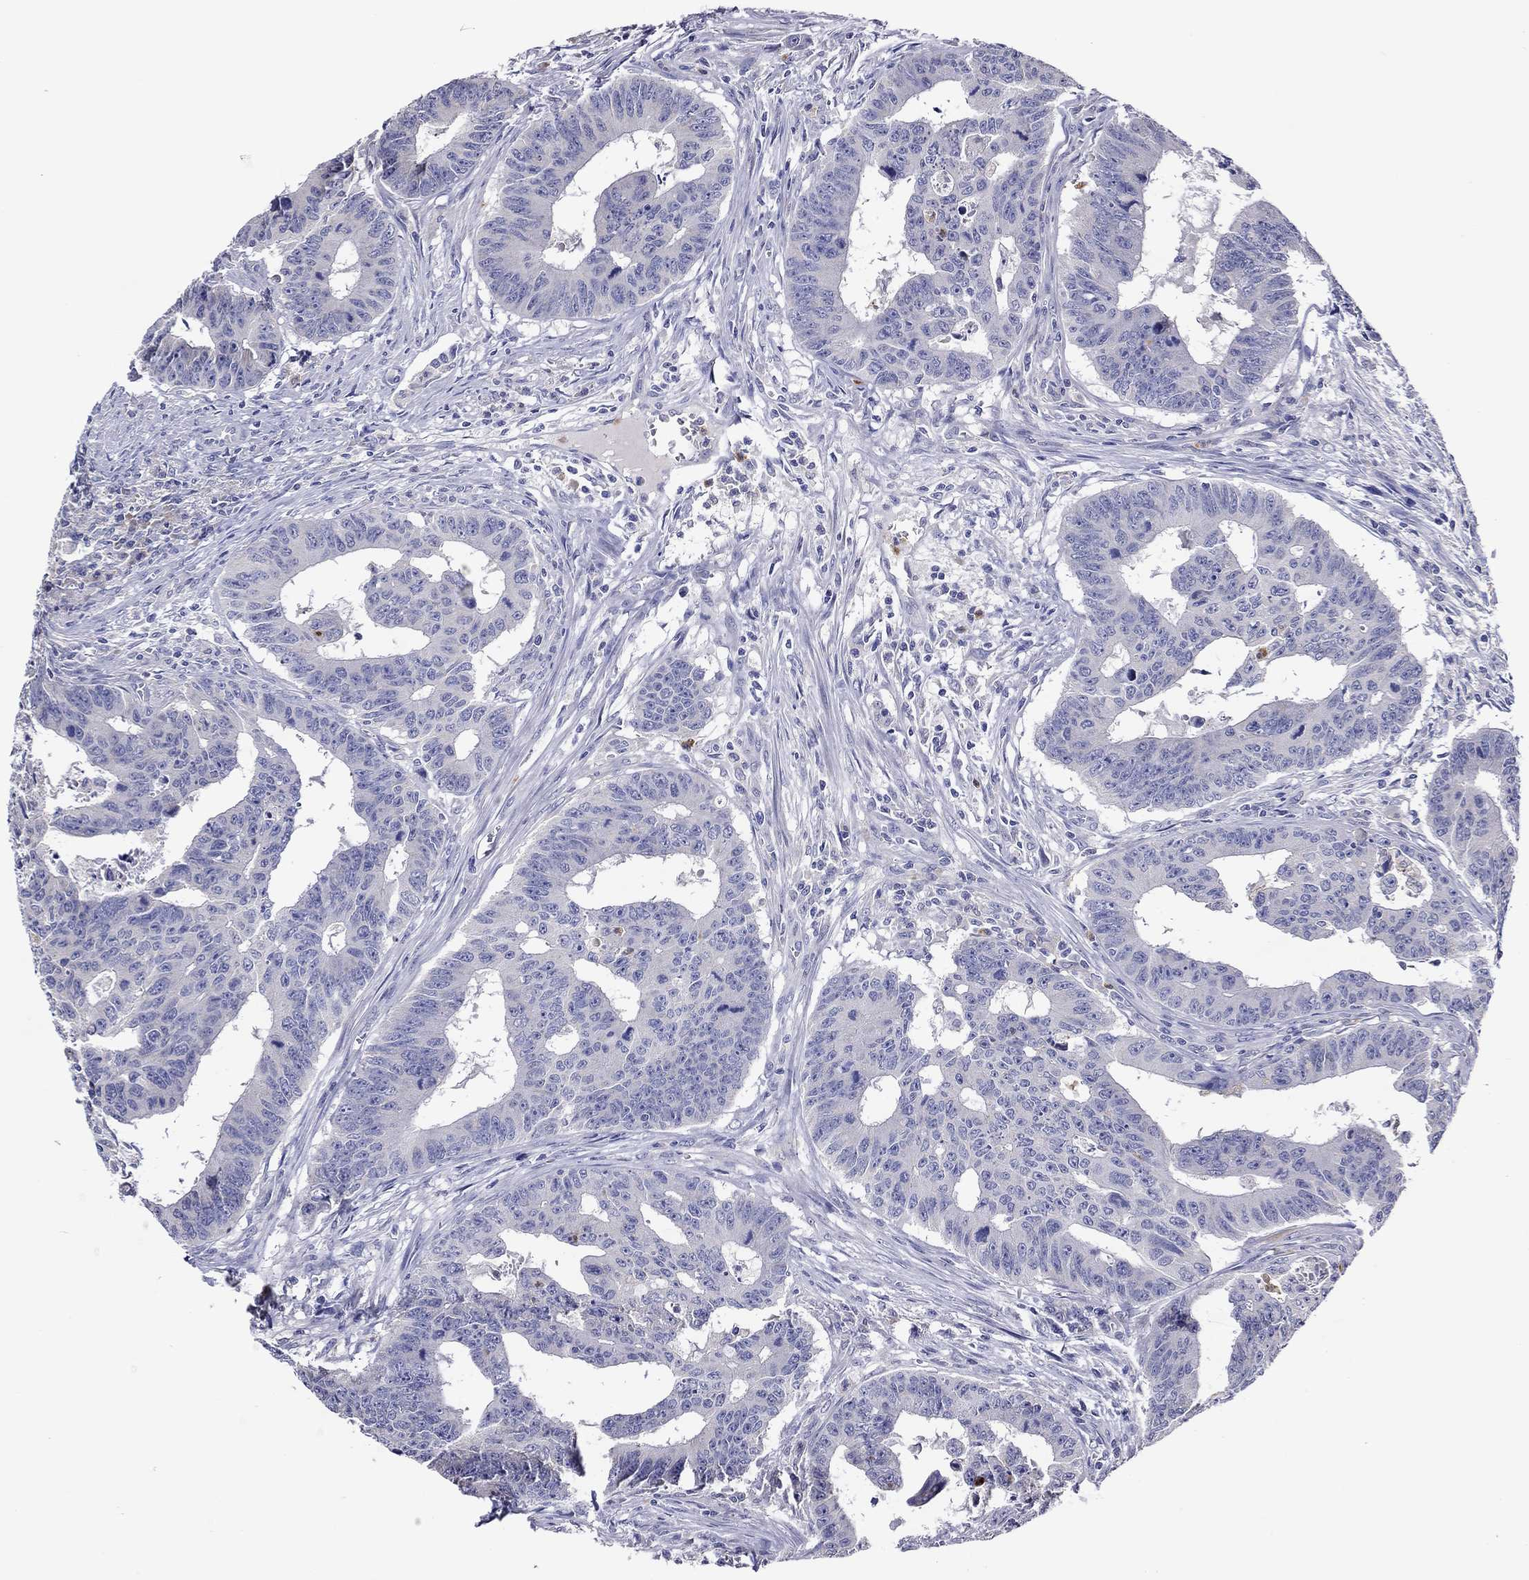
{"staining": {"intensity": "negative", "quantity": "none", "location": "none"}, "tissue": "colorectal cancer", "cell_type": "Tumor cells", "image_type": "cancer", "snomed": [{"axis": "morphology", "description": "Adenocarcinoma, NOS"}, {"axis": "topography", "description": "Appendix"}, {"axis": "topography", "description": "Colon"}, {"axis": "topography", "description": "Cecum"}, {"axis": "topography", "description": "Colon asc"}], "caption": "Immunohistochemistry (IHC) histopathology image of colorectal cancer stained for a protein (brown), which displays no positivity in tumor cells.", "gene": "CHIT1", "patient": {"sex": "female", "age": 85}}